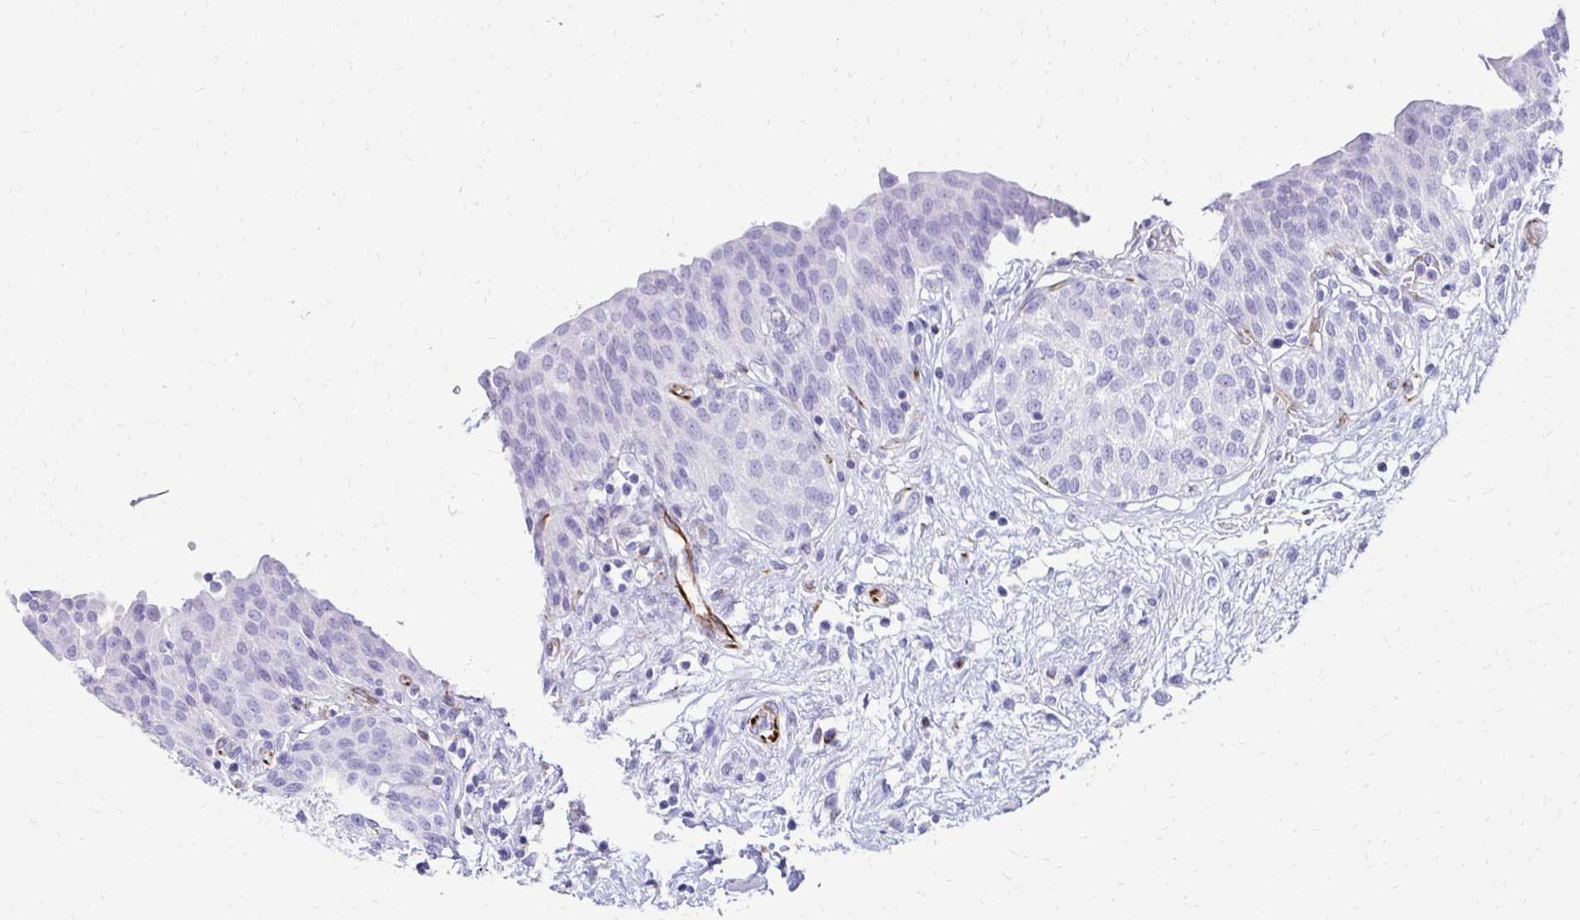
{"staining": {"intensity": "negative", "quantity": "none", "location": "none"}, "tissue": "urinary bladder", "cell_type": "Urothelial cells", "image_type": "normal", "snomed": [{"axis": "morphology", "description": "Normal tissue, NOS"}, {"axis": "topography", "description": "Urinary bladder"}], "caption": "Image shows no protein staining in urothelial cells of normal urinary bladder.", "gene": "TMEM54", "patient": {"sex": "male", "age": 68}}